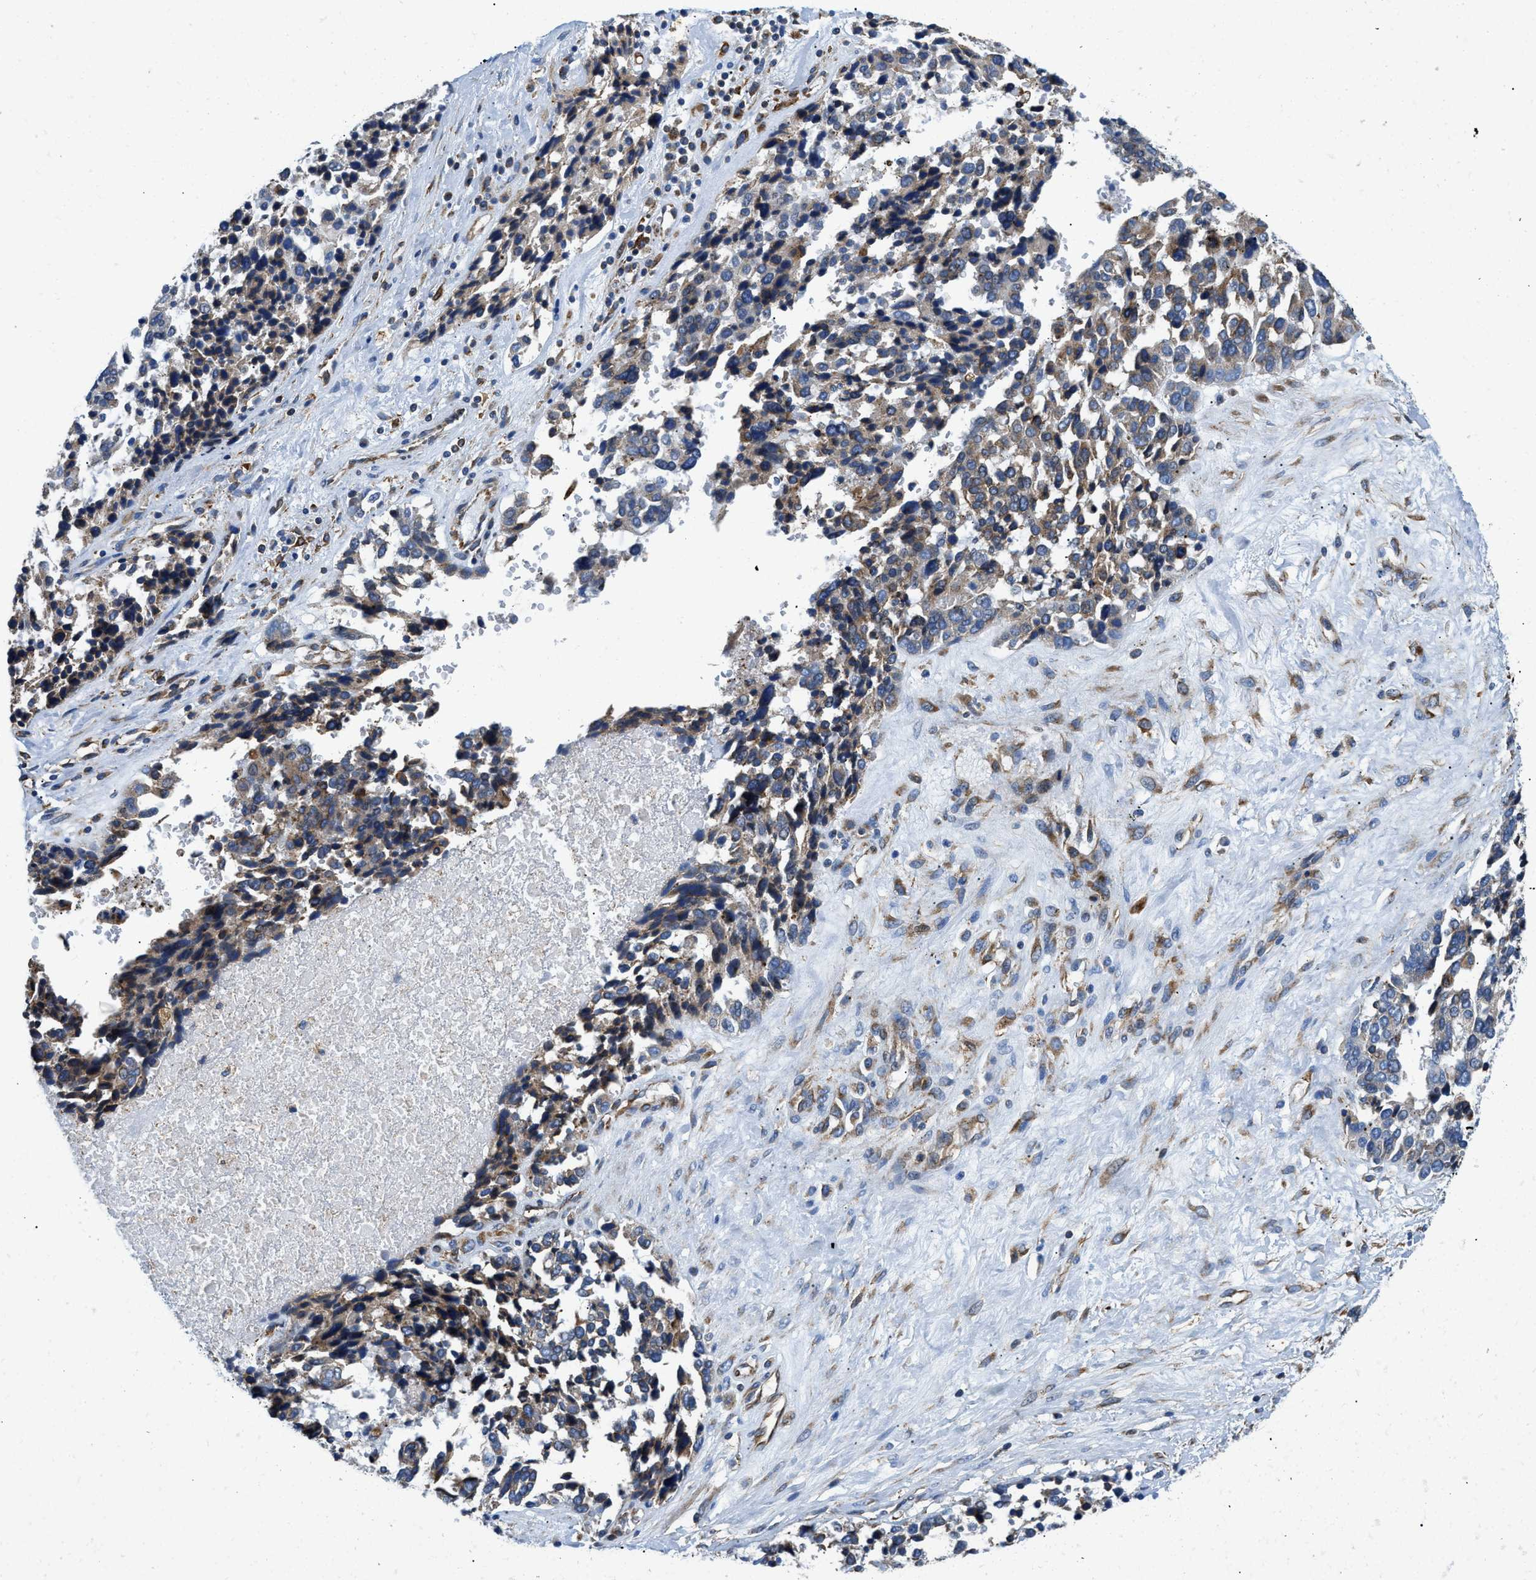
{"staining": {"intensity": "weak", "quantity": "25%-75%", "location": "cytoplasmic/membranous"}, "tissue": "ovarian cancer", "cell_type": "Tumor cells", "image_type": "cancer", "snomed": [{"axis": "morphology", "description": "Cystadenocarcinoma, serous, NOS"}, {"axis": "topography", "description": "Ovary"}], "caption": "The histopathology image displays a brown stain indicating the presence of a protein in the cytoplasmic/membranous of tumor cells in serous cystadenocarcinoma (ovarian).", "gene": "HSD17B12", "patient": {"sex": "female", "age": 44}}